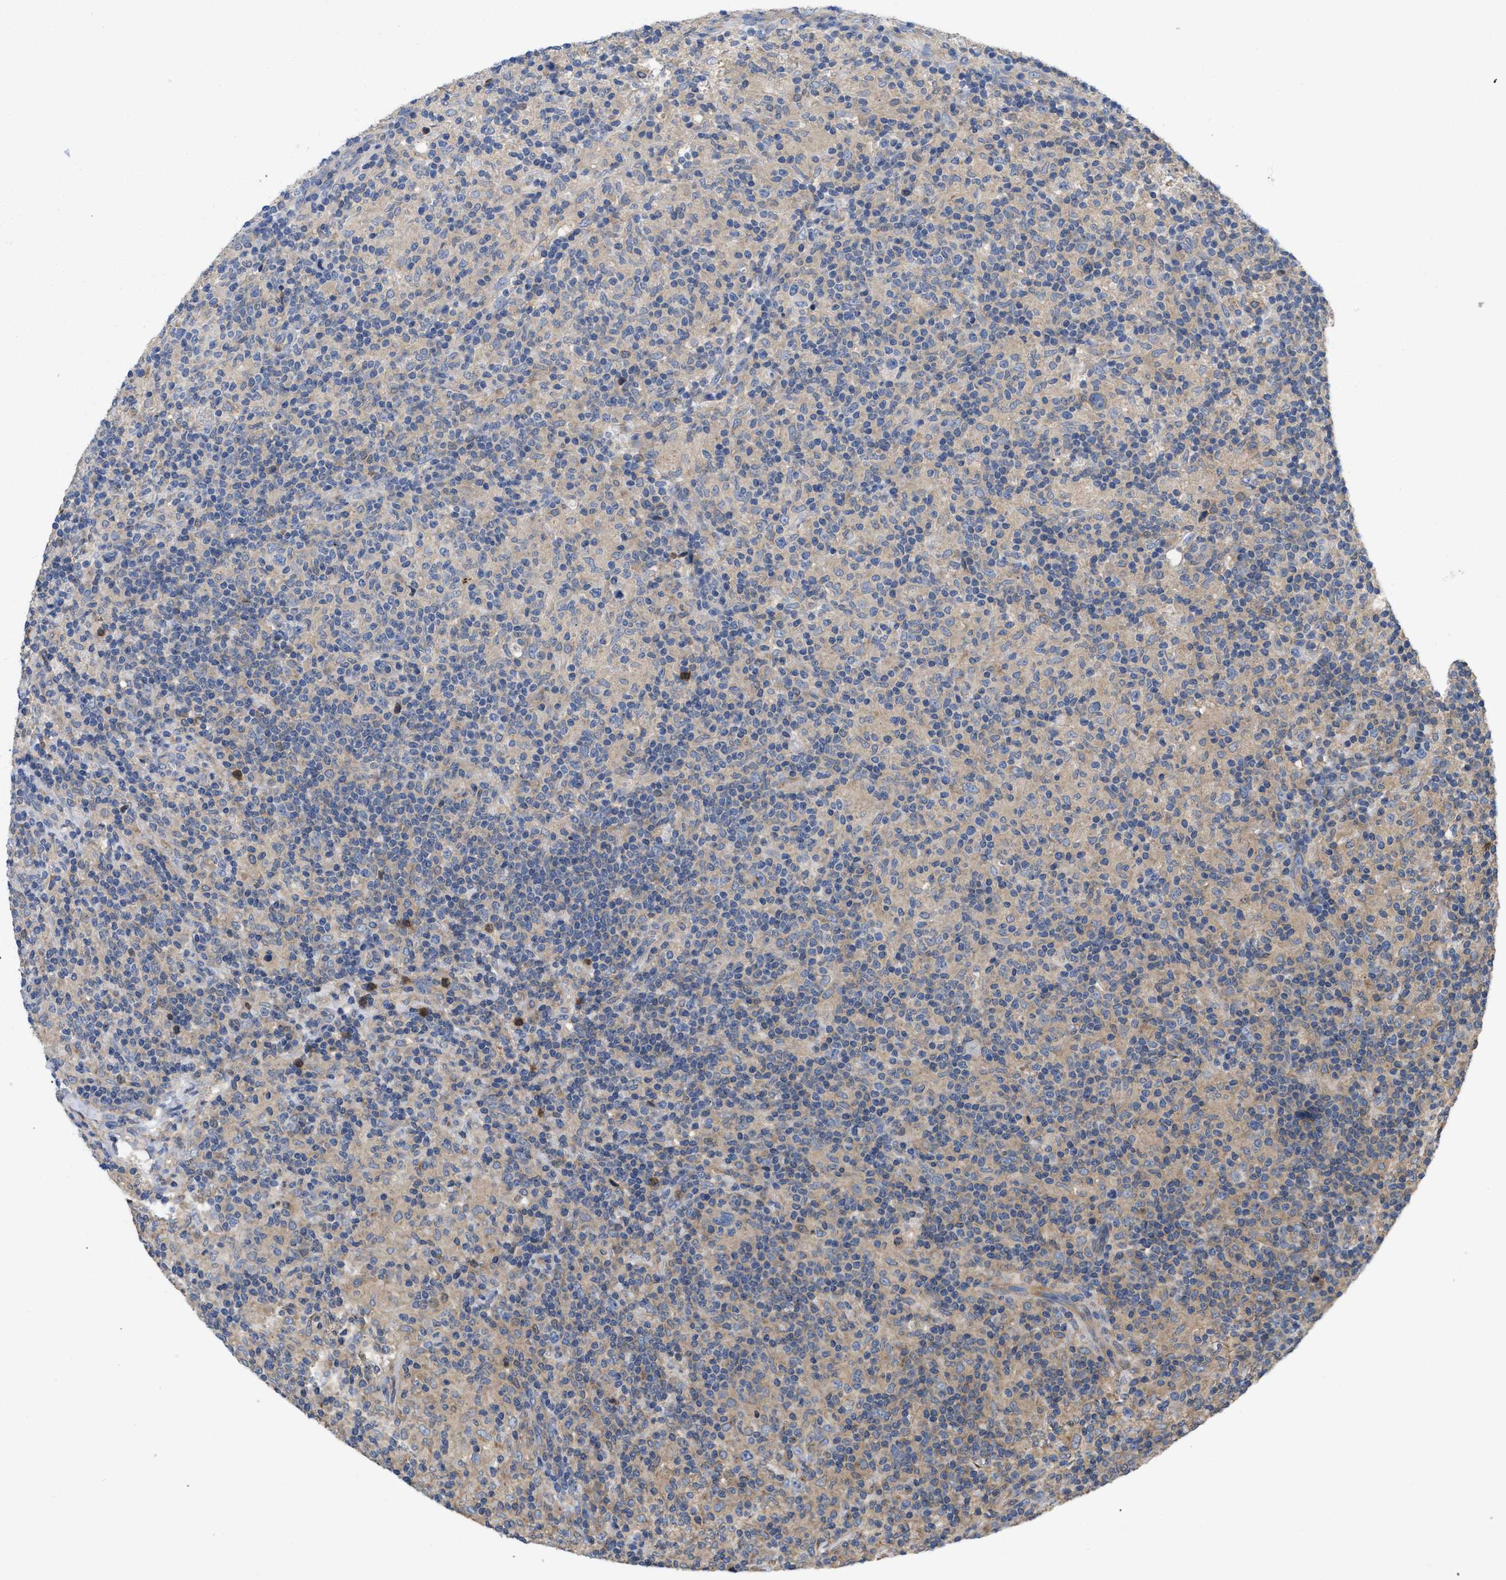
{"staining": {"intensity": "negative", "quantity": "none", "location": "none"}, "tissue": "lymphoma", "cell_type": "Tumor cells", "image_type": "cancer", "snomed": [{"axis": "morphology", "description": "Hodgkin's disease, NOS"}, {"axis": "topography", "description": "Lymph node"}], "caption": "IHC of human Hodgkin's disease demonstrates no positivity in tumor cells.", "gene": "RNF216", "patient": {"sex": "male", "age": 70}}